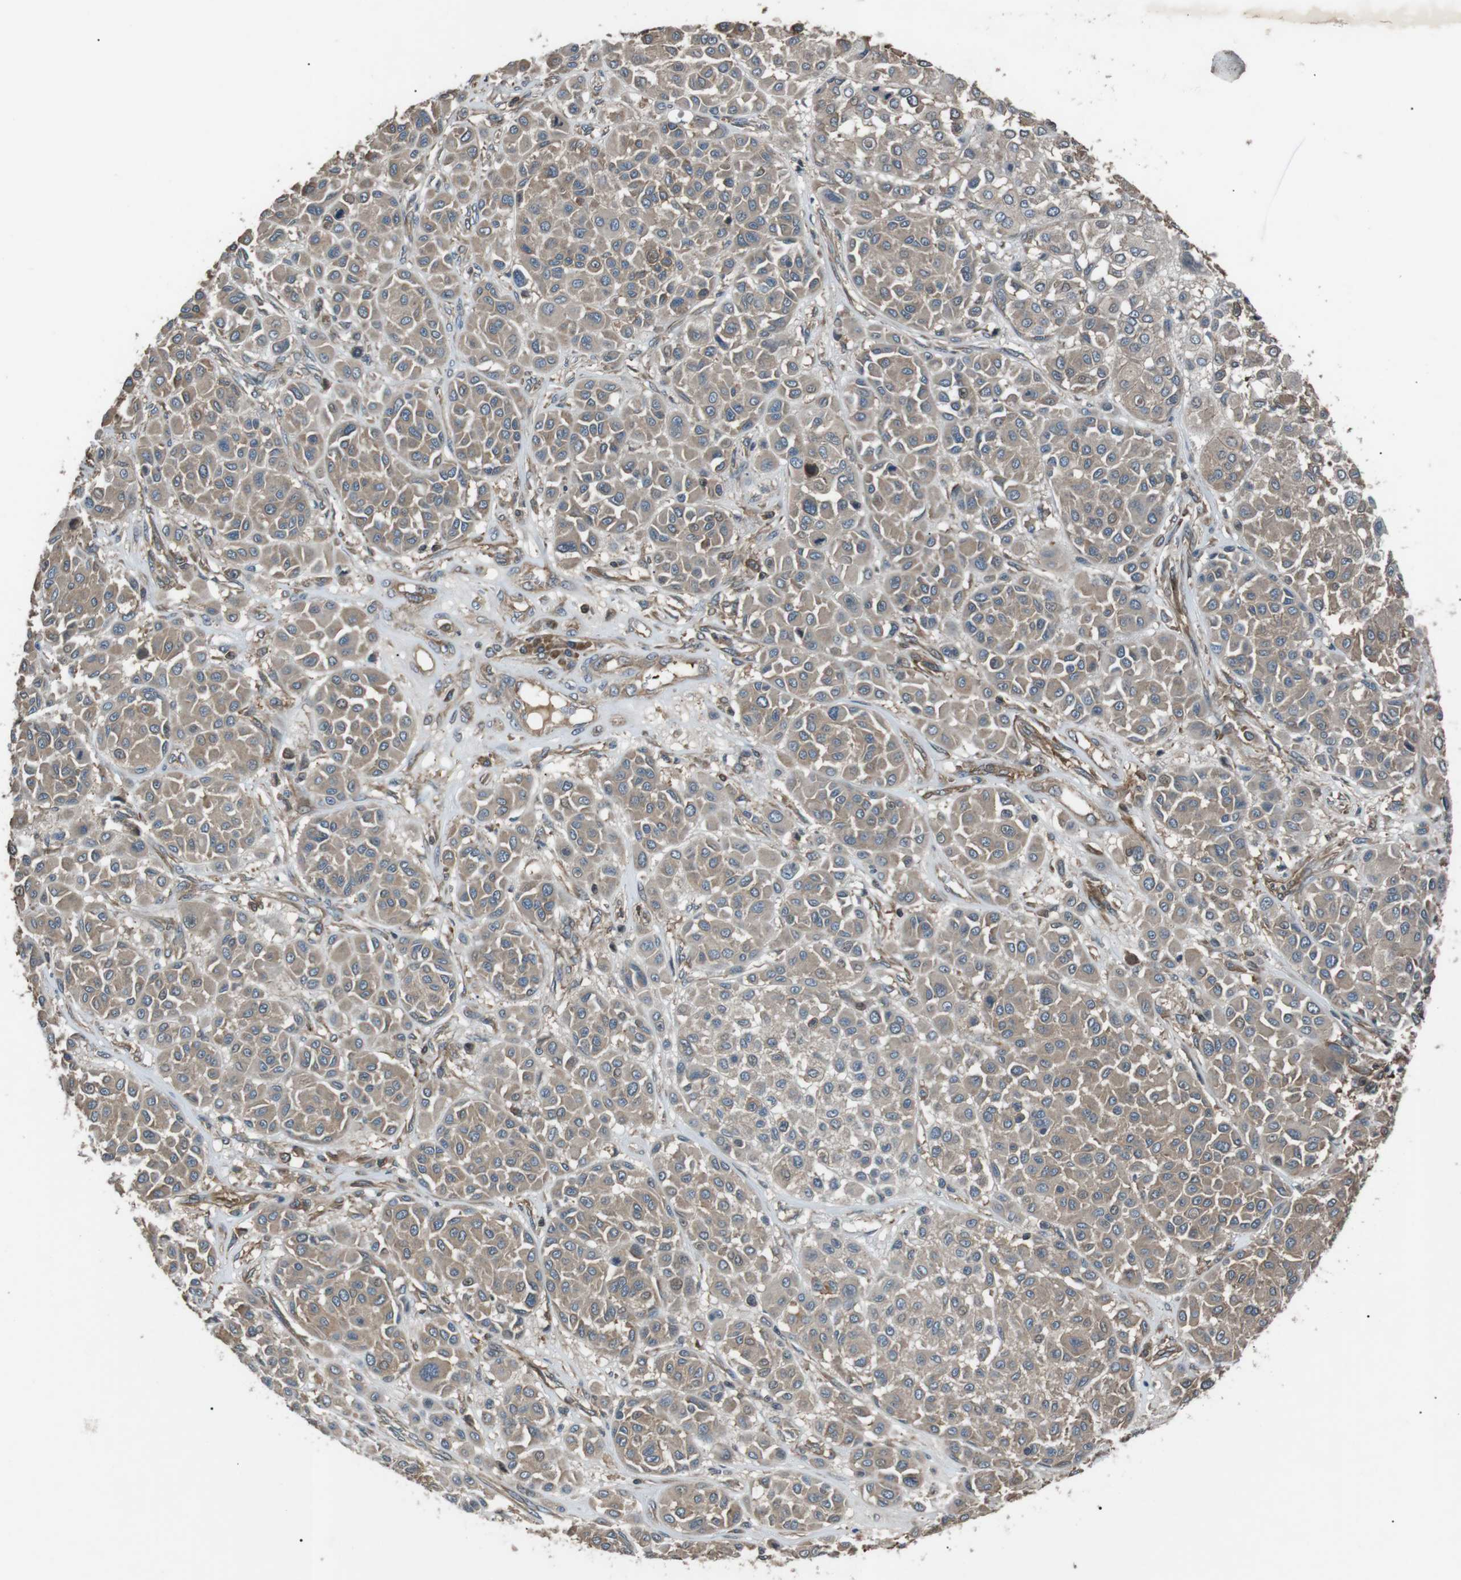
{"staining": {"intensity": "weak", "quantity": ">75%", "location": "cytoplasmic/membranous"}, "tissue": "melanoma", "cell_type": "Tumor cells", "image_type": "cancer", "snomed": [{"axis": "morphology", "description": "Malignant melanoma, Metastatic site"}, {"axis": "topography", "description": "Soft tissue"}], "caption": "The image reveals staining of melanoma, revealing weak cytoplasmic/membranous protein staining (brown color) within tumor cells.", "gene": "GPR161", "patient": {"sex": "male", "age": 41}}